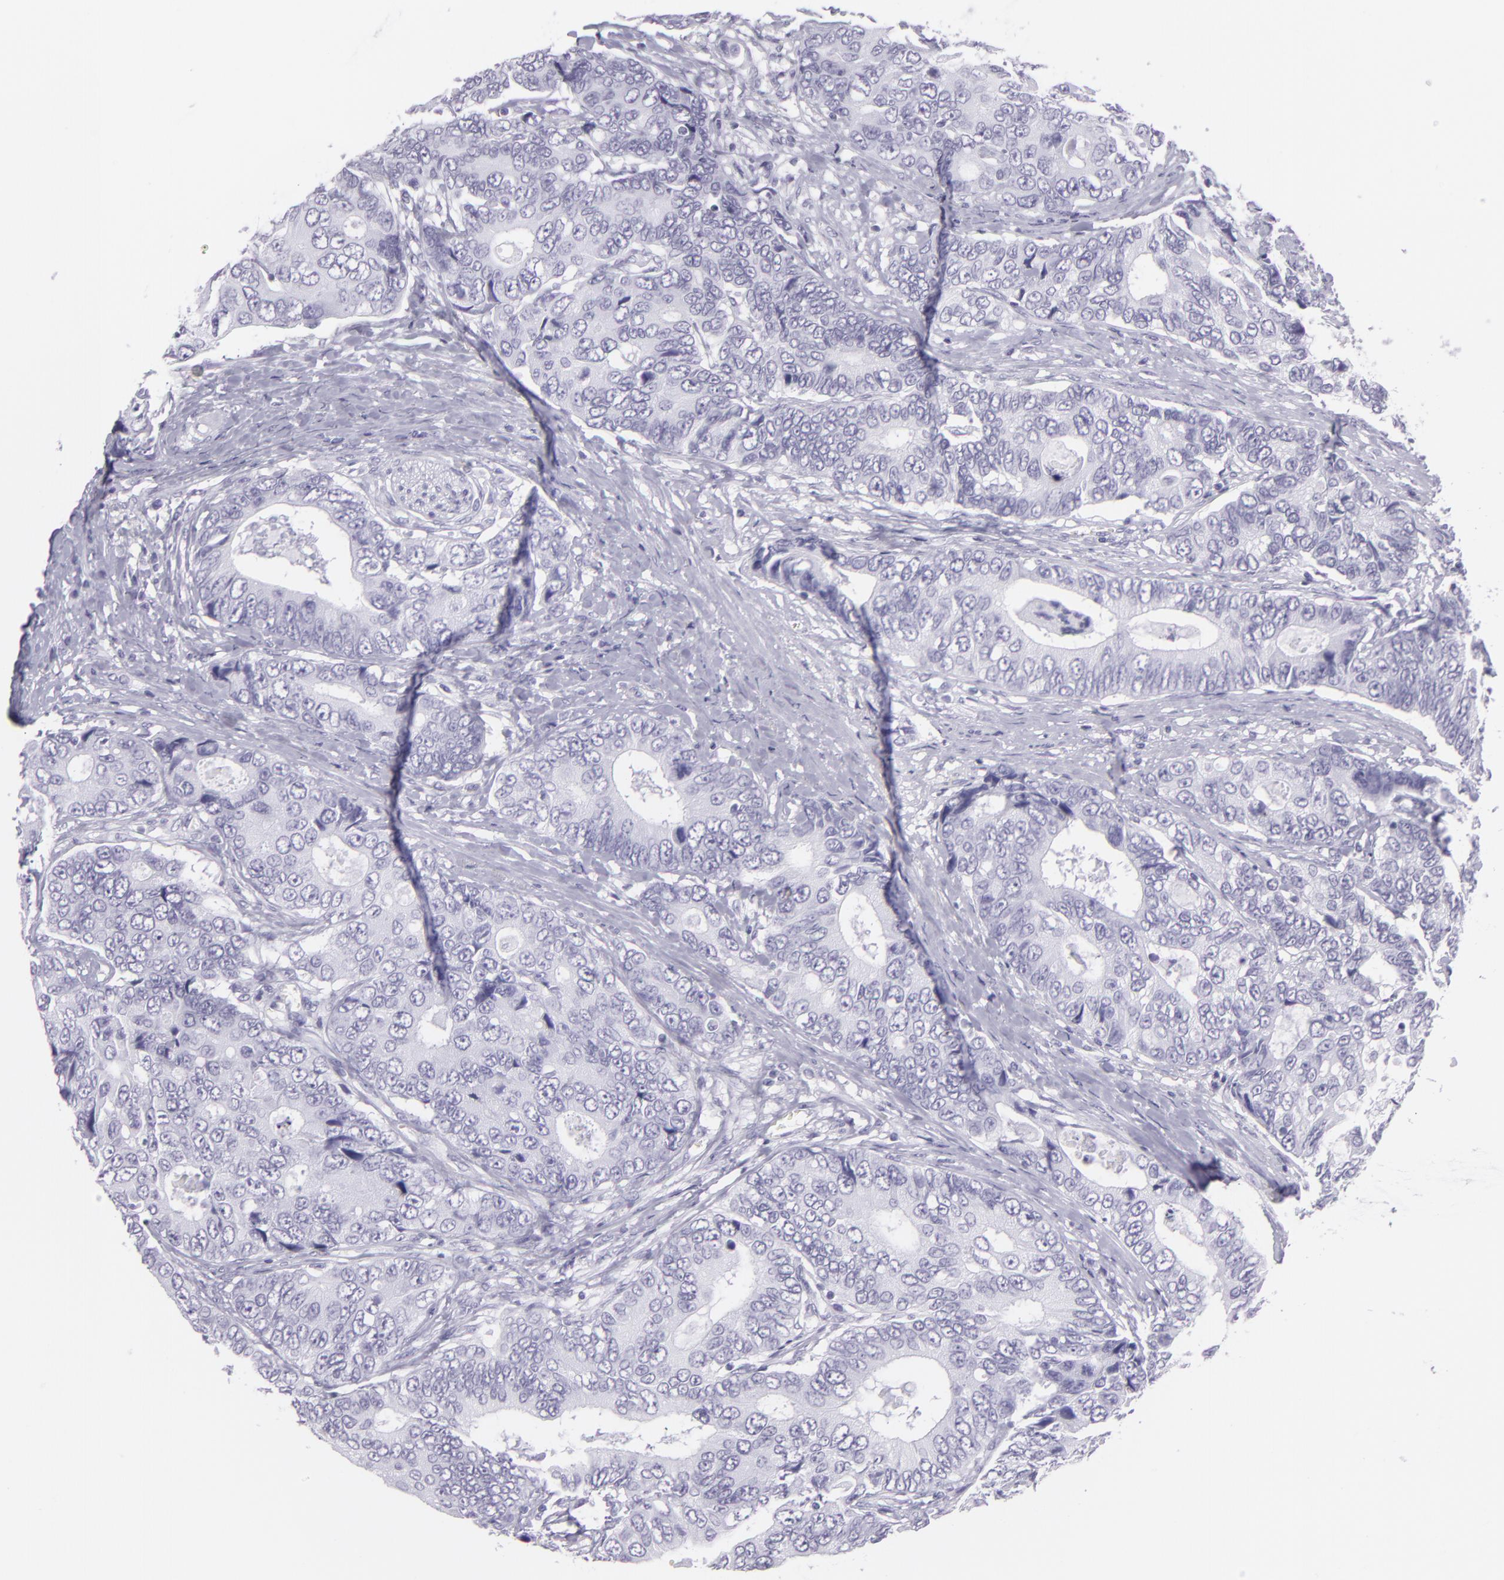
{"staining": {"intensity": "negative", "quantity": "none", "location": "none"}, "tissue": "colorectal cancer", "cell_type": "Tumor cells", "image_type": "cancer", "snomed": [{"axis": "morphology", "description": "Adenocarcinoma, NOS"}, {"axis": "topography", "description": "Rectum"}], "caption": "This is a image of IHC staining of adenocarcinoma (colorectal), which shows no staining in tumor cells. (Brightfield microscopy of DAB (3,3'-diaminobenzidine) immunohistochemistry at high magnification).", "gene": "MUC6", "patient": {"sex": "female", "age": 67}}